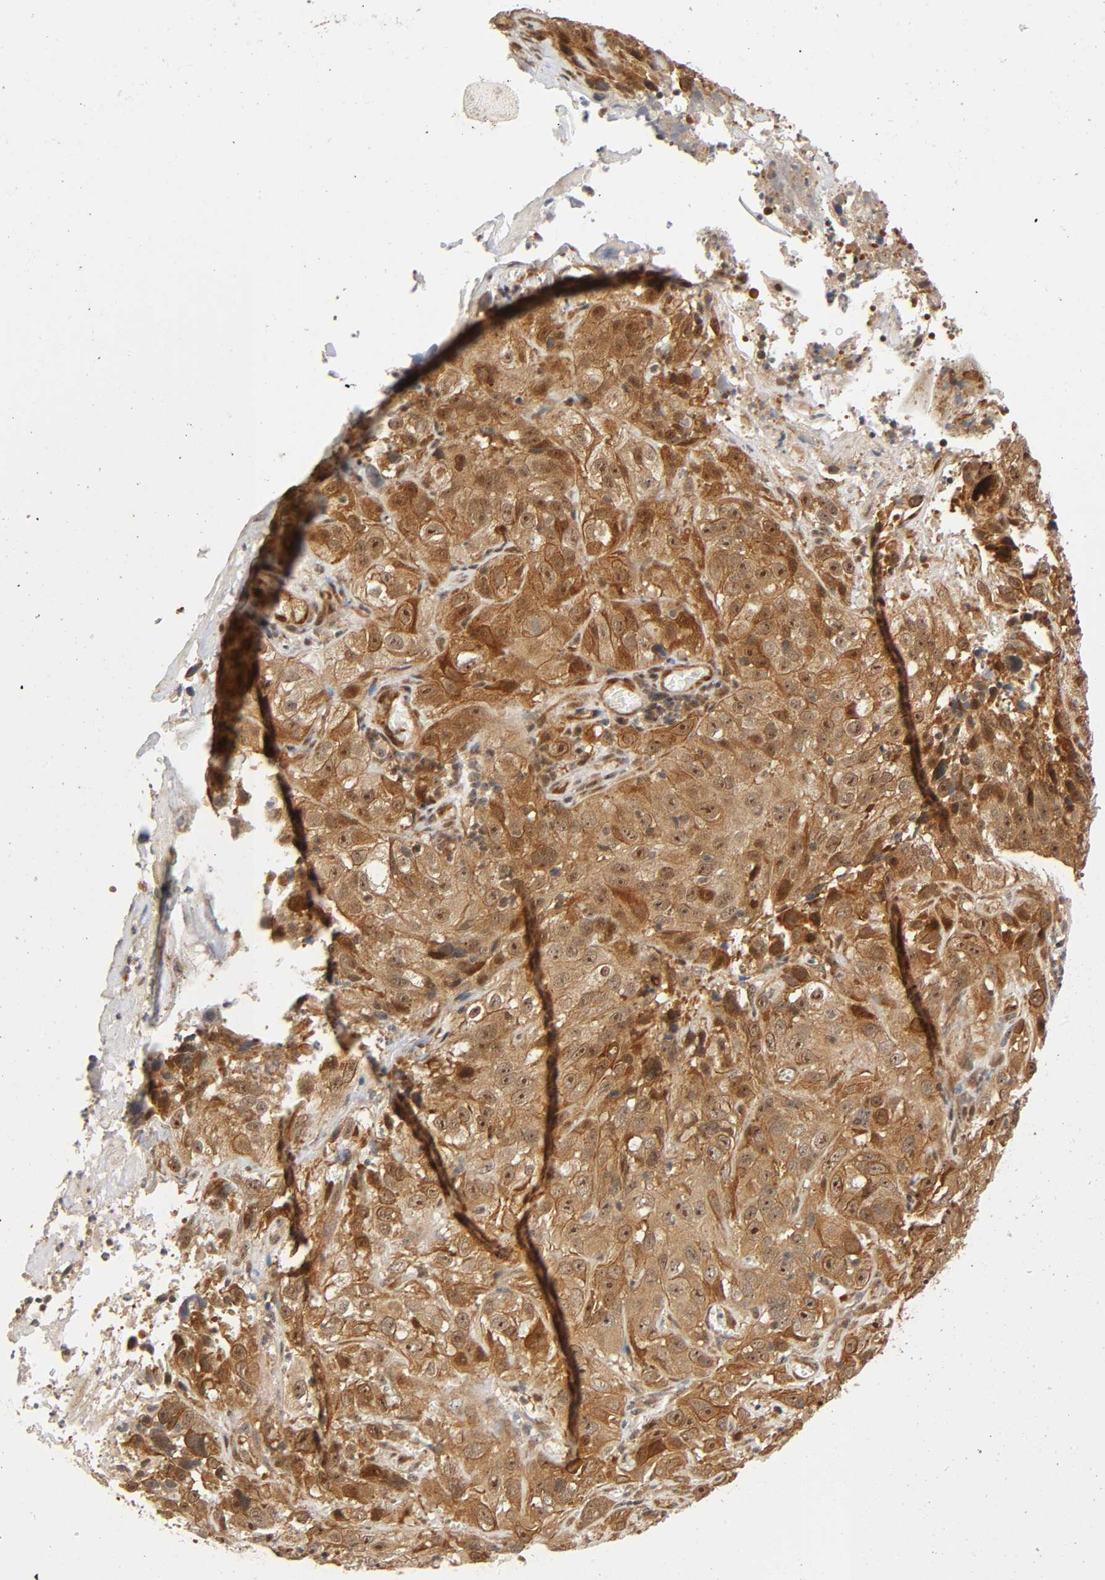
{"staining": {"intensity": "moderate", "quantity": ">75%", "location": "cytoplasmic/membranous,nuclear"}, "tissue": "cervical cancer", "cell_type": "Tumor cells", "image_type": "cancer", "snomed": [{"axis": "morphology", "description": "Squamous cell carcinoma, NOS"}, {"axis": "topography", "description": "Cervix"}], "caption": "Approximately >75% of tumor cells in human squamous cell carcinoma (cervical) demonstrate moderate cytoplasmic/membranous and nuclear protein expression as visualized by brown immunohistochemical staining.", "gene": "IQCJ-SCHIP1", "patient": {"sex": "female", "age": 32}}